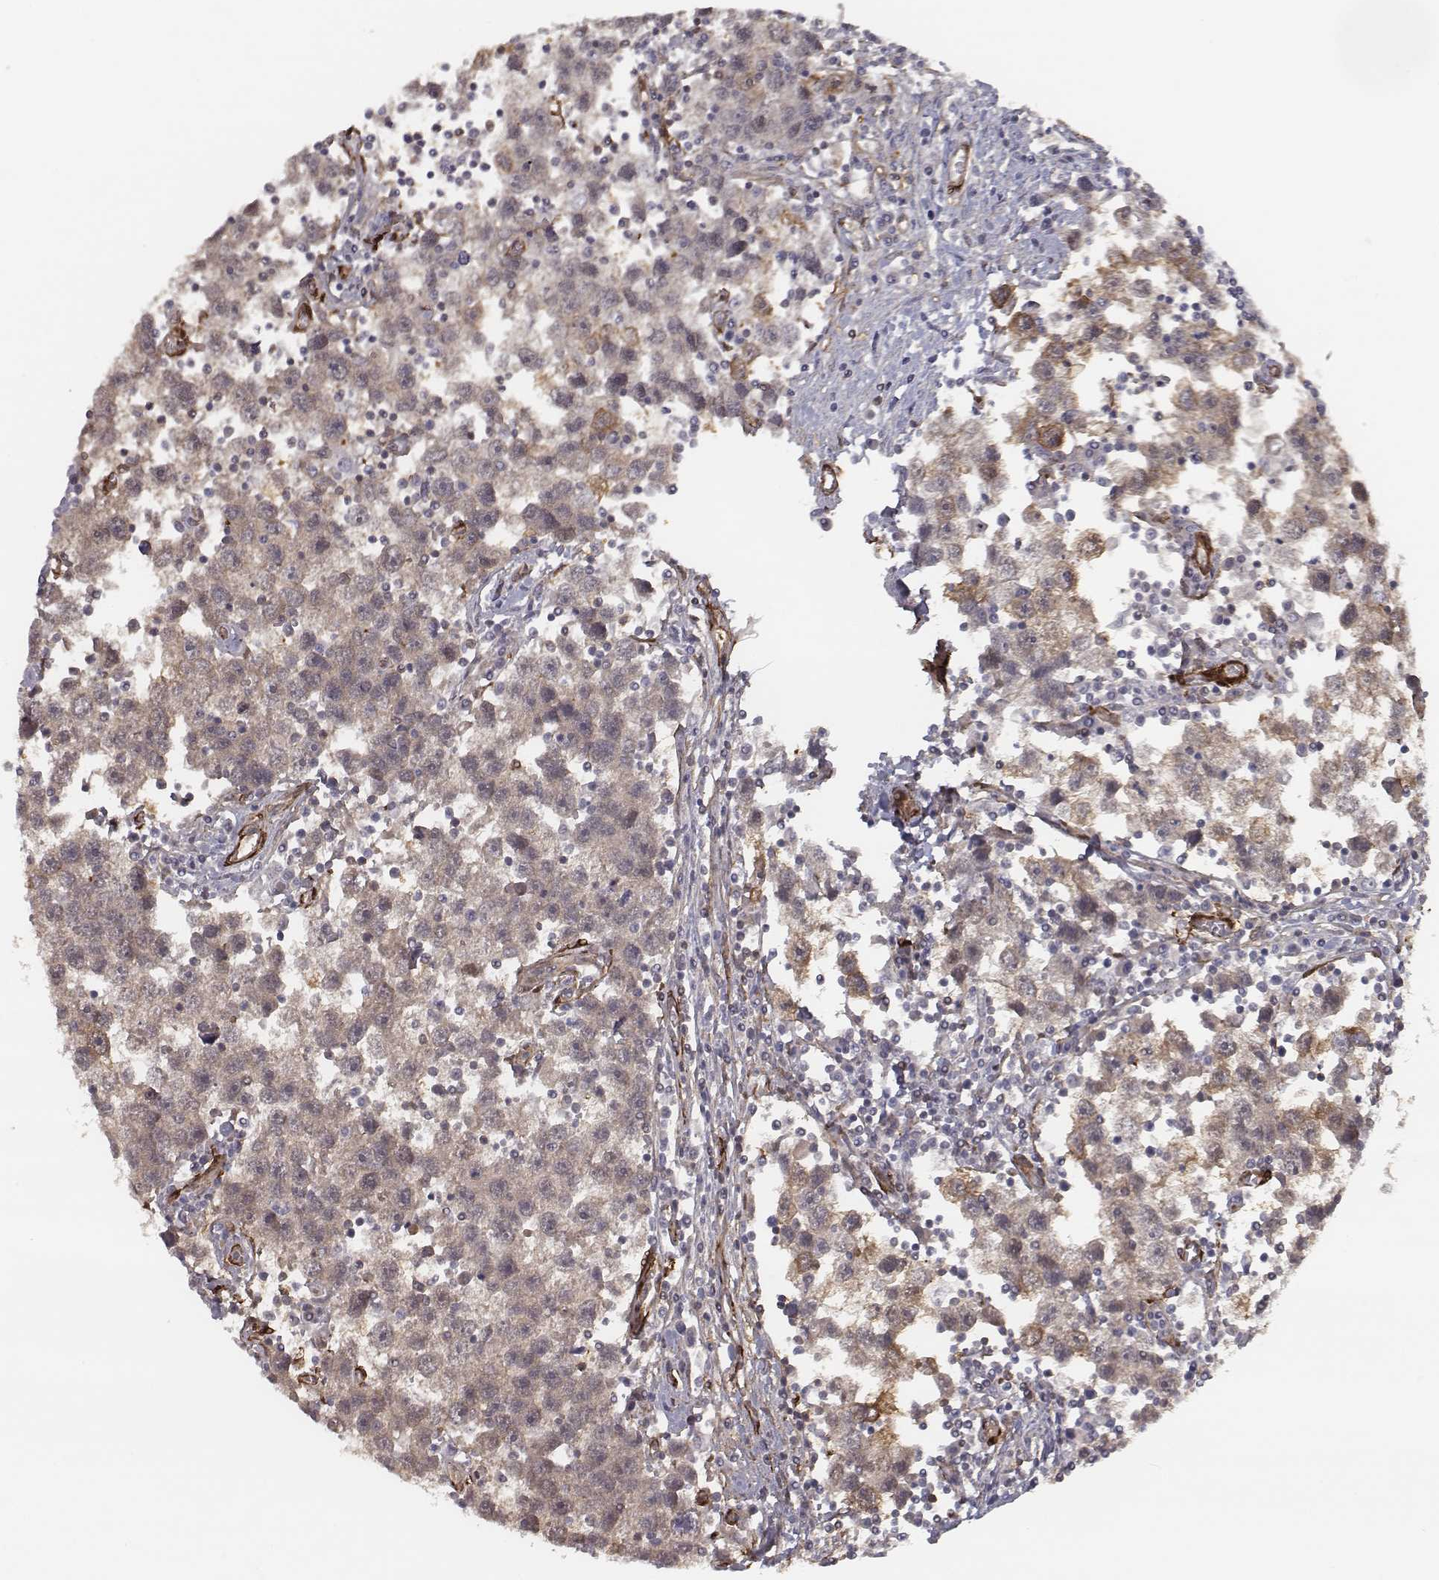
{"staining": {"intensity": "weak", "quantity": ">75%", "location": "cytoplasmic/membranous"}, "tissue": "testis cancer", "cell_type": "Tumor cells", "image_type": "cancer", "snomed": [{"axis": "morphology", "description": "Seminoma, NOS"}, {"axis": "topography", "description": "Testis"}], "caption": "Human testis cancer (seminoma) stained for a protein (brown) reveals weak cytoplasmic/membranous positive expression in approximately >75% of tumor cells.", "gene": "ISYNA1", "patient": {"sex": "male", "age": 30}}